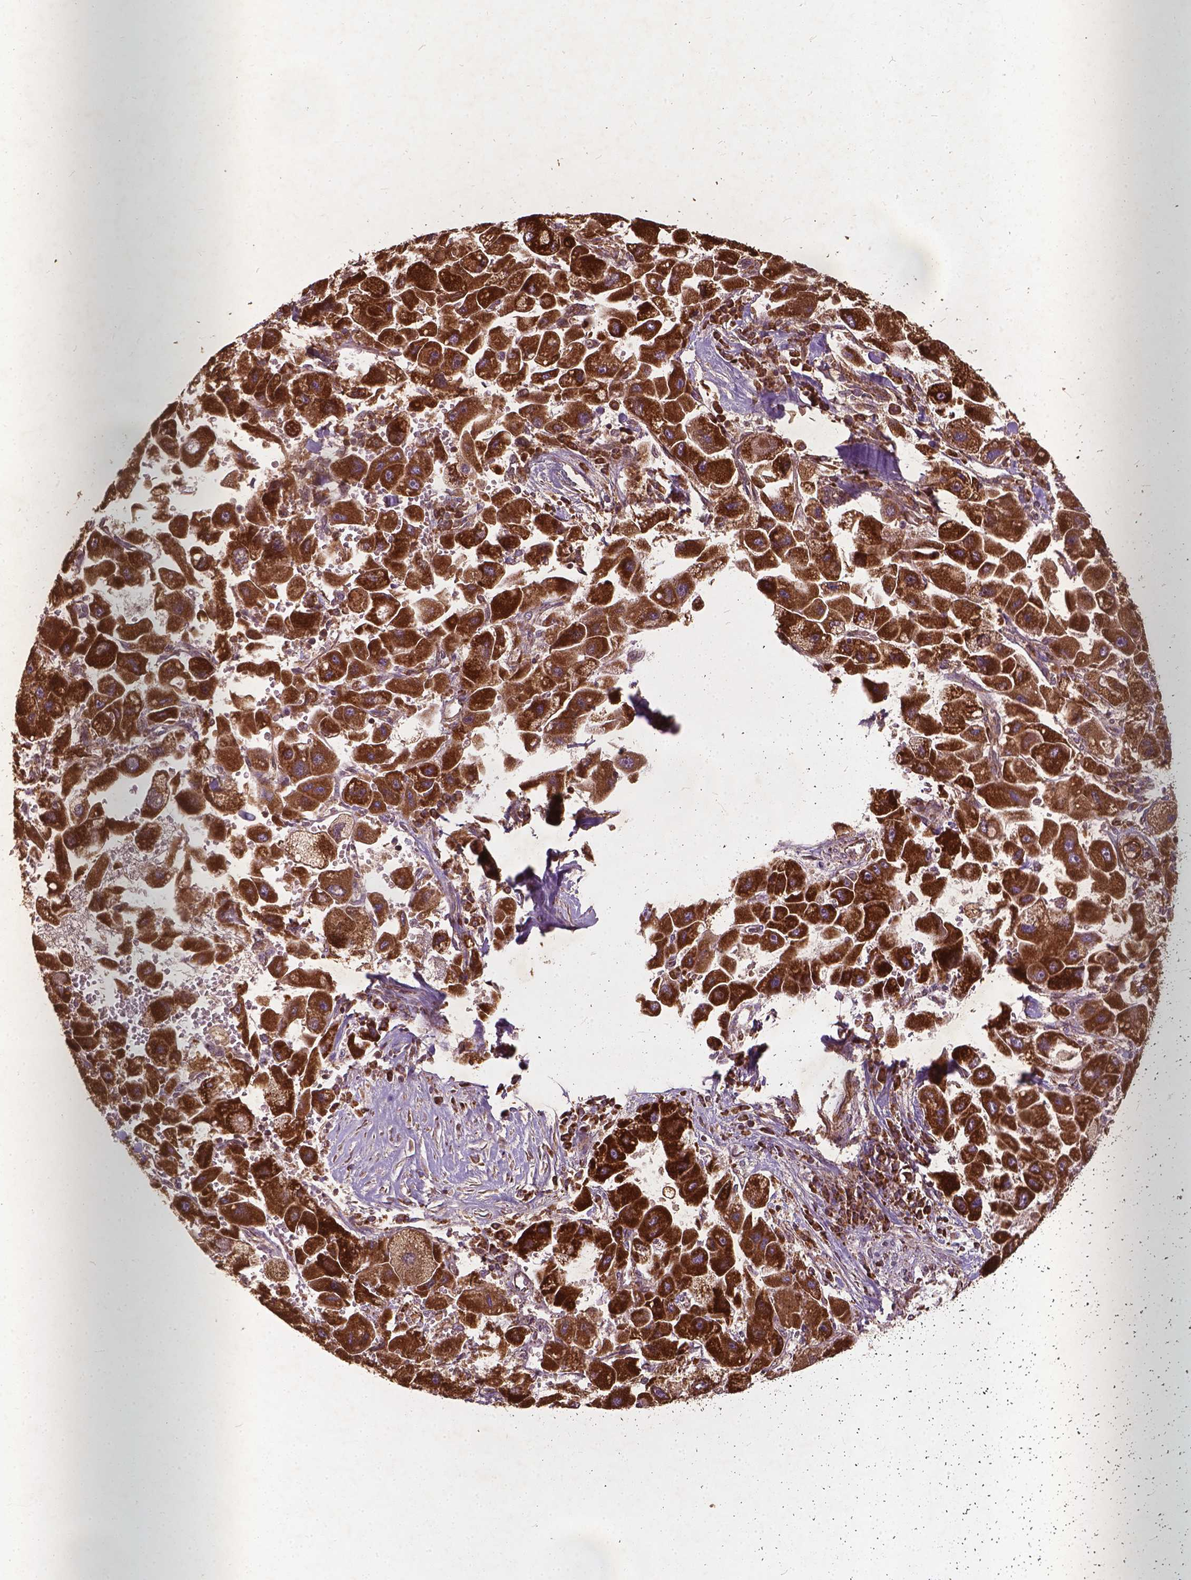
{"staining": {"intensity": "strong", "quantity": ">75%", "location": "cytoplasmic/membranous"}, "tissue": "liver cancer", "cell_type": "Tumor cells", "image_type": "cancer", "snomed": [{"axis": "morphology", "description": "Carcinoma, Hepatocellular, NOS"}, {"axis": "topography", "description": "Liver"}], "caption": "Protein expression analysis of human liver cancer (hepatocellular carcinoma) reveals strong cytoplasmic/membranous staining in approximately >75% of tumor cells.", "gene": "UBXN2A", "patient": {"sex": "male", "age": 24}}